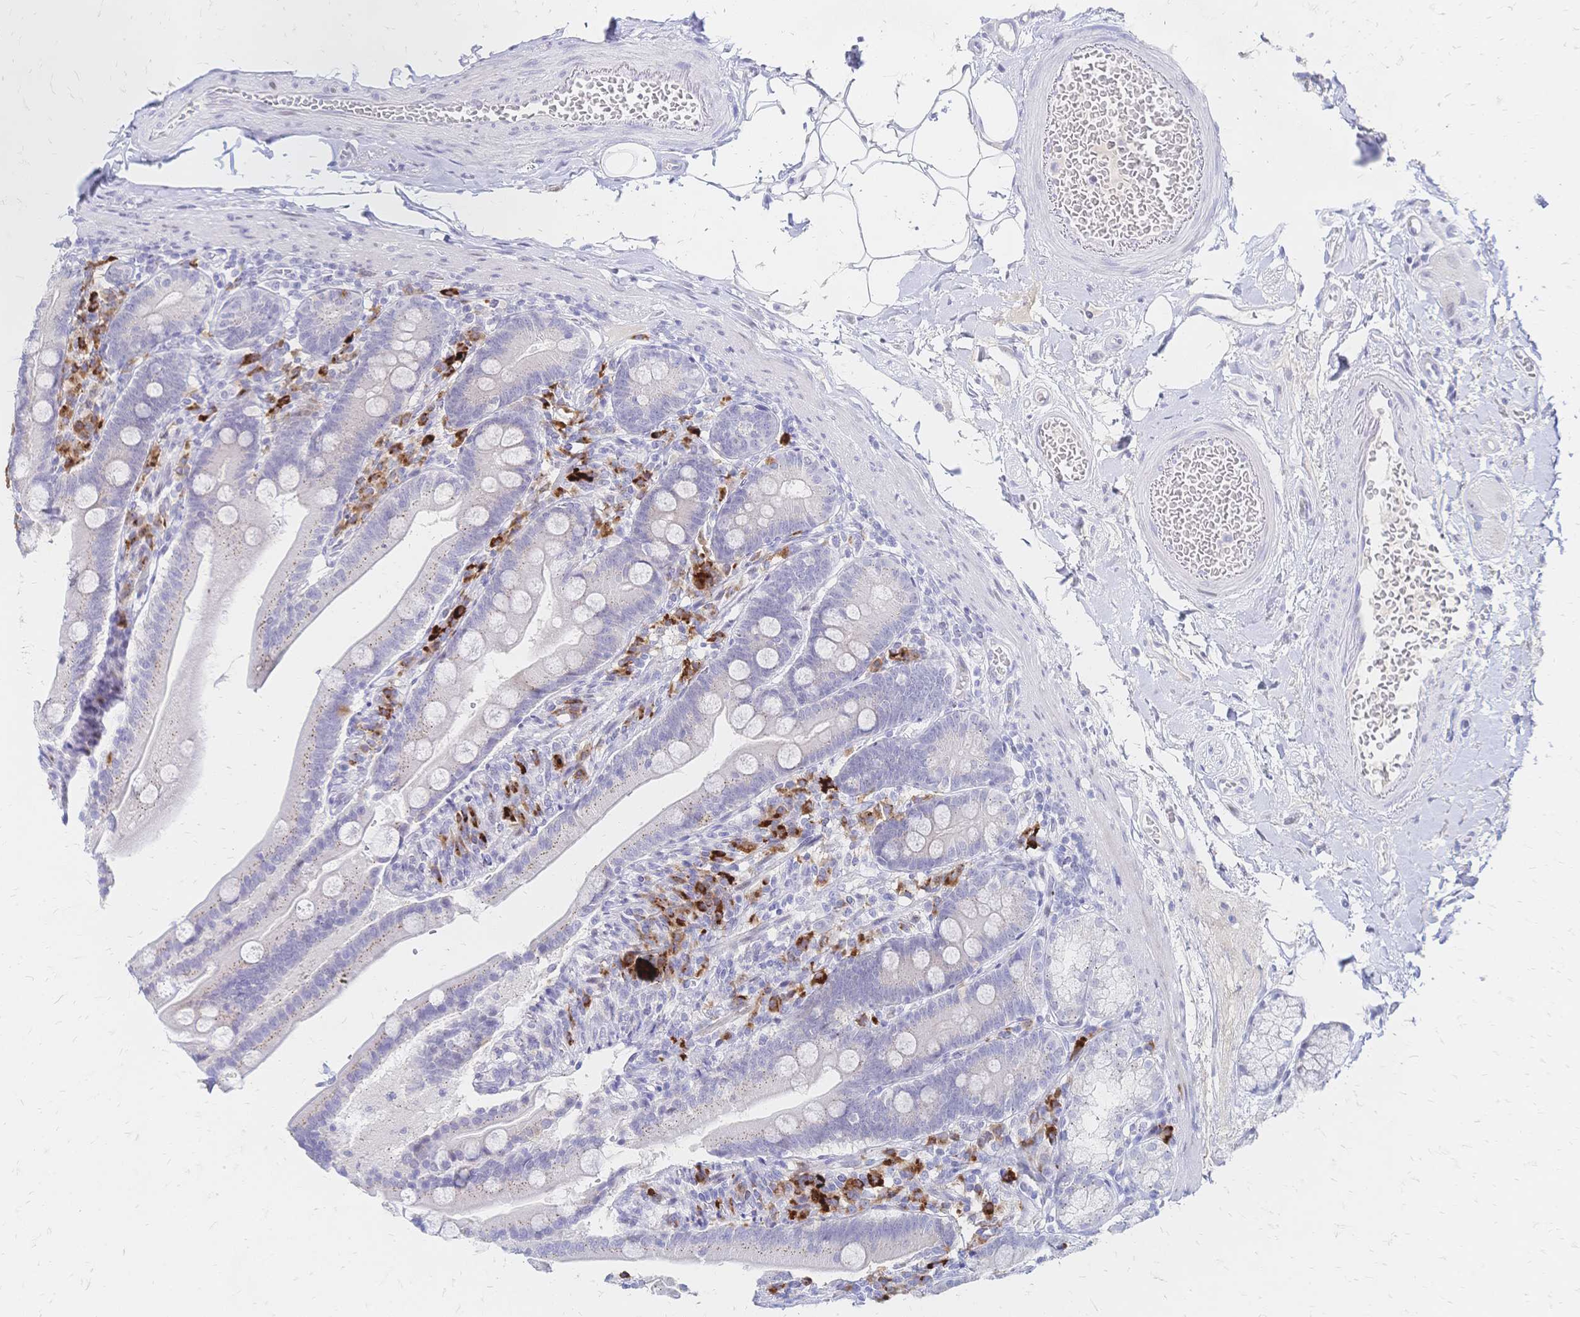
{"staining": {"intensity": "negative", "quantity": "none", "location": "none"}, "tissue": "duodenum", "cell_type": "Glandular cells", "image_type": "normal", "snomed": [{"axis": "morphology", "description": "Normal tissue, NOS"}, {"axis": "topography", "description": "Duodenum"}], "caption": "The image shows no staining of glandular cells in benign duodenum. (Immunohistochemistry, brightfield microscopy, high magnification).", "gene": "PSORS1C2", "patient": {"sex": "female", "age": 67}}